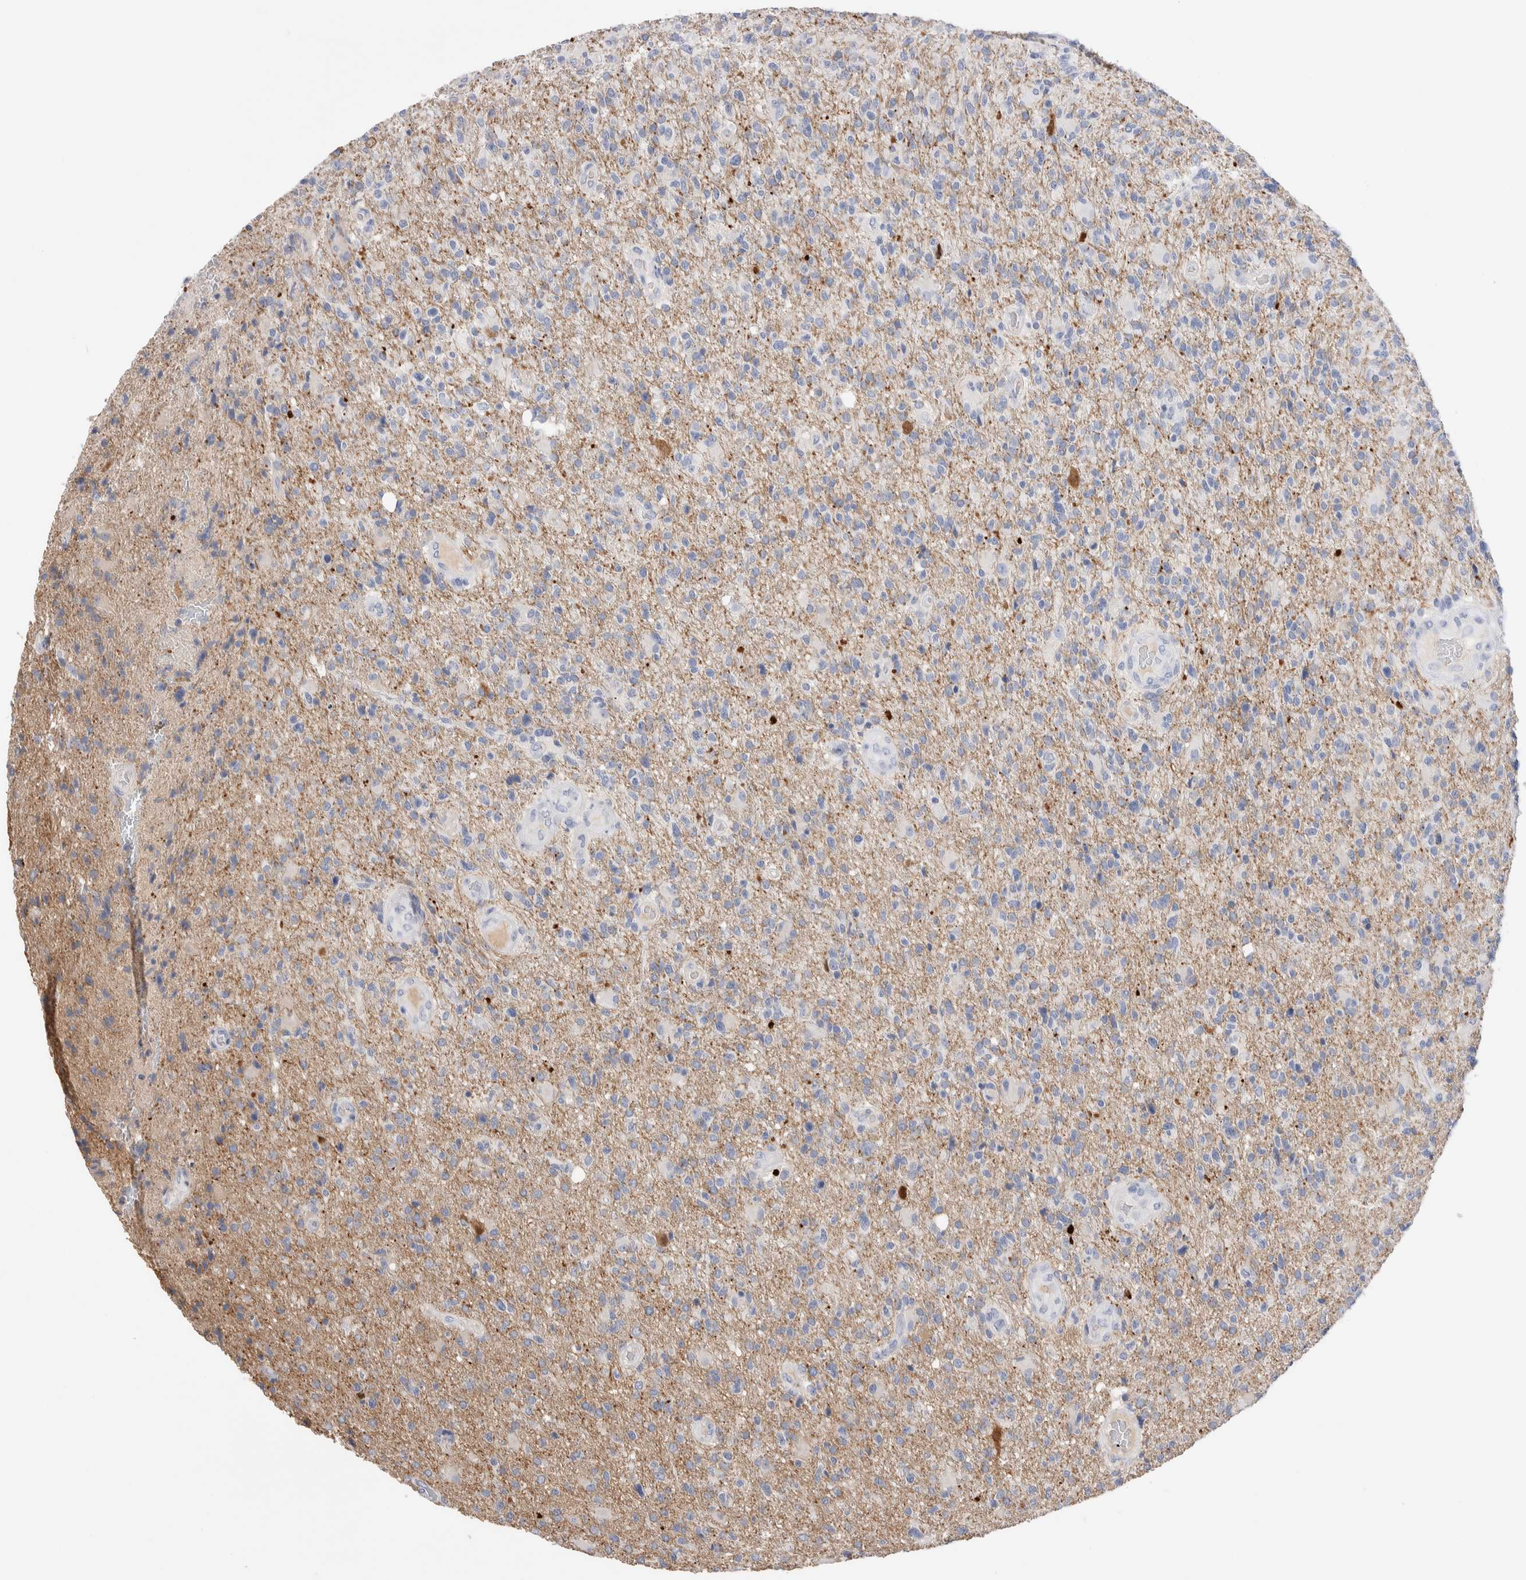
{"staining": {"intensity": "negative", "quantity": "none", "location": "none"}, "tissue": "glioma", "cell_type": "Tumor cells", "image_type": "cancer", "snomed": [{"axis": "morphology", "description": "Glioma, malignant, High grade"}, {"axis": "topography", "description": "Brain"}], "caption": "Human malignant glioma (high-grade) stained for a protein using IHC displays no staining in tumor cells.", "gene": "GDA", "patient": {"sex": "male", "age": 72}}